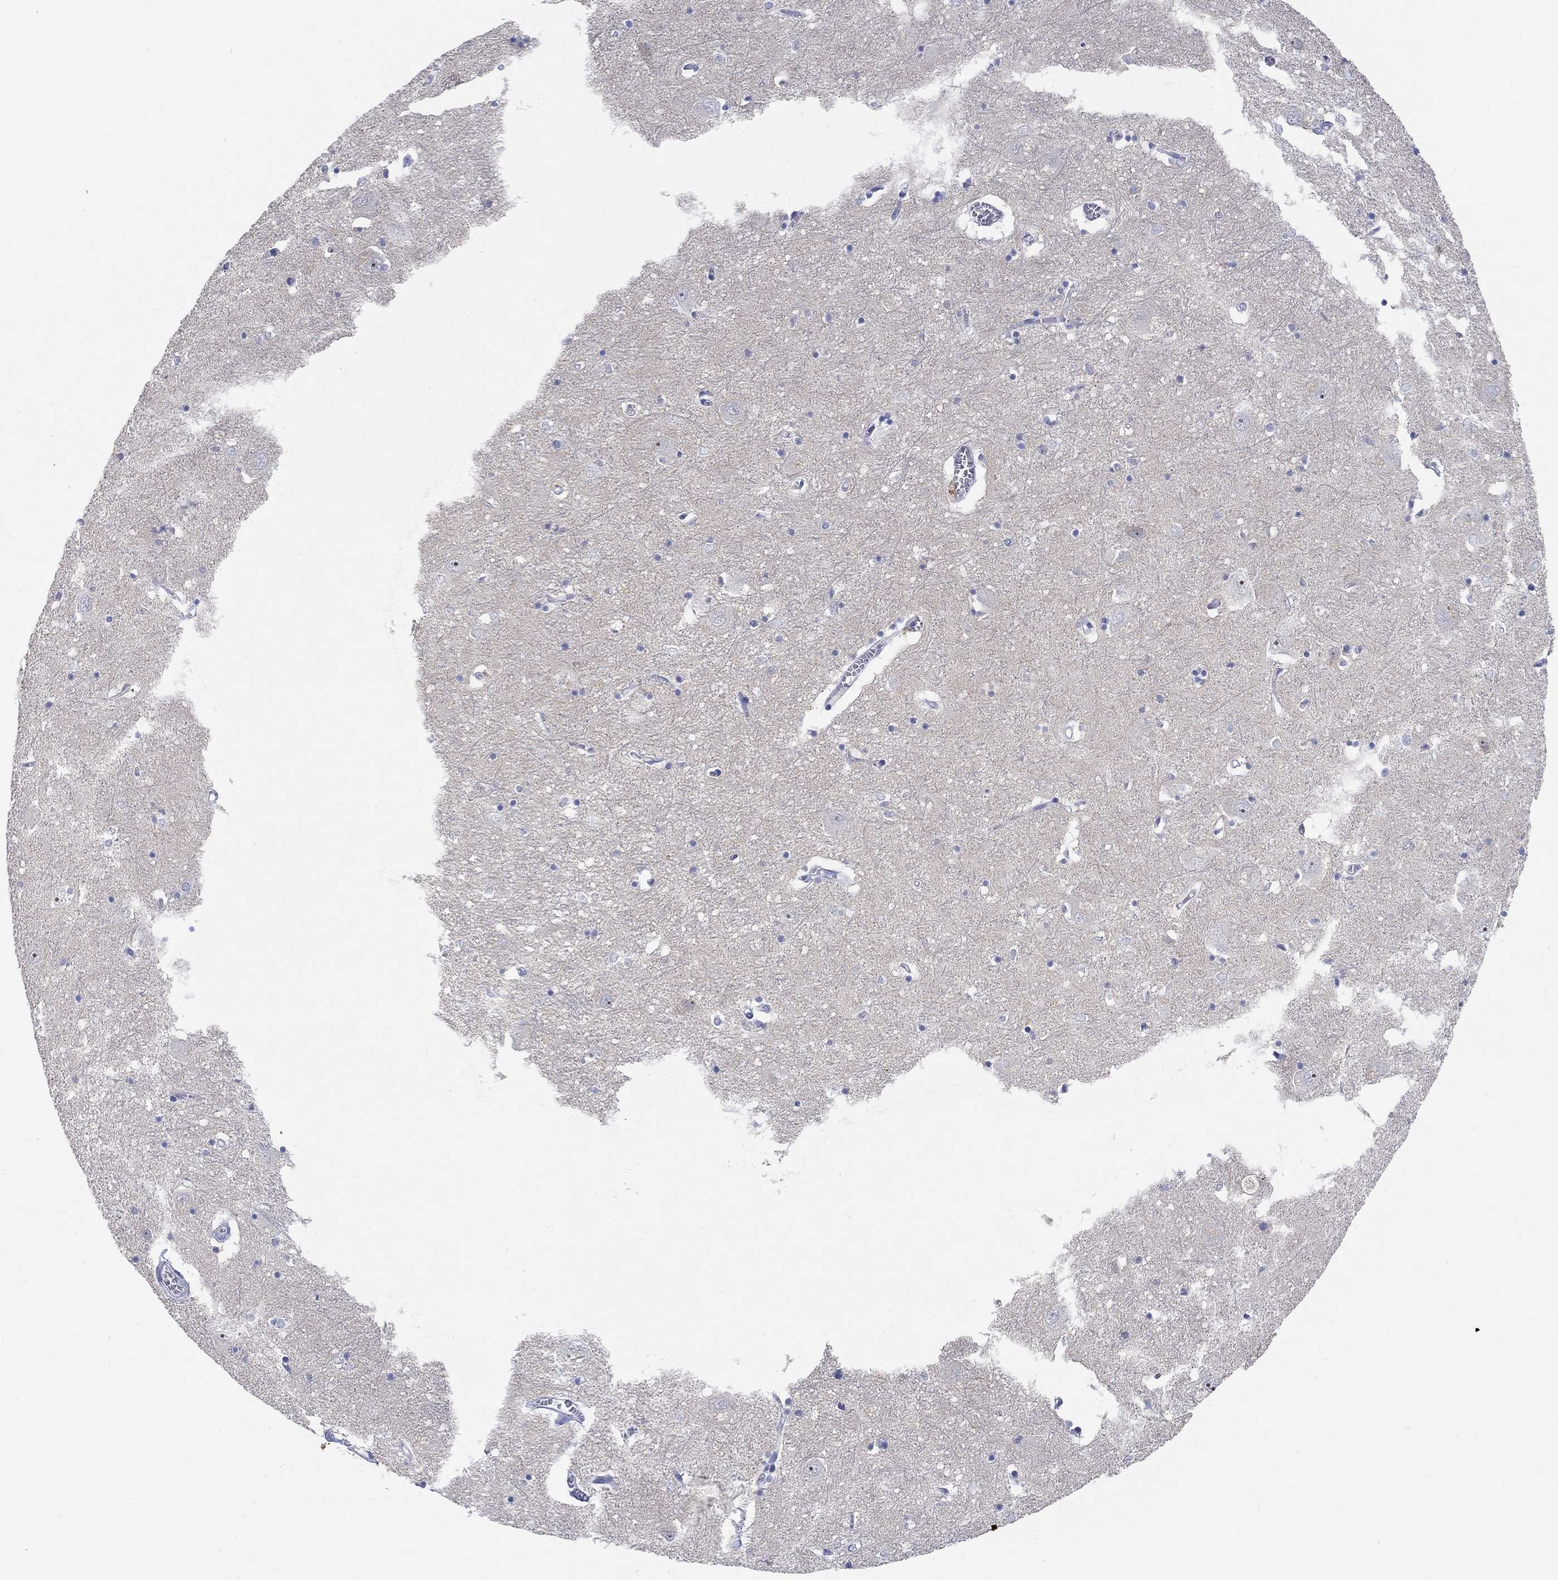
{"staining": {"intensity": "negative", "quantity": "none", "location": "none"}, "tissue": "caudate", "cell_type": "Glial cells", "image_type": "normal", "snomed": [{"axis": "morphology", "description": "Normal tissue, NOS"}, {"axis": "topography", "description": "Lateral ventricle wall"}], "caption": "Immunohistochemistry of normal caudate reveals no expression in glial cells. (Stains: DAB immunohistochemistry (IHC) with hematoxylin counter stain, Microscopy: brightfield microscopy at high magnification).", "gene": "GRIA3", "patient": {"sex": "male", "age": 54}}